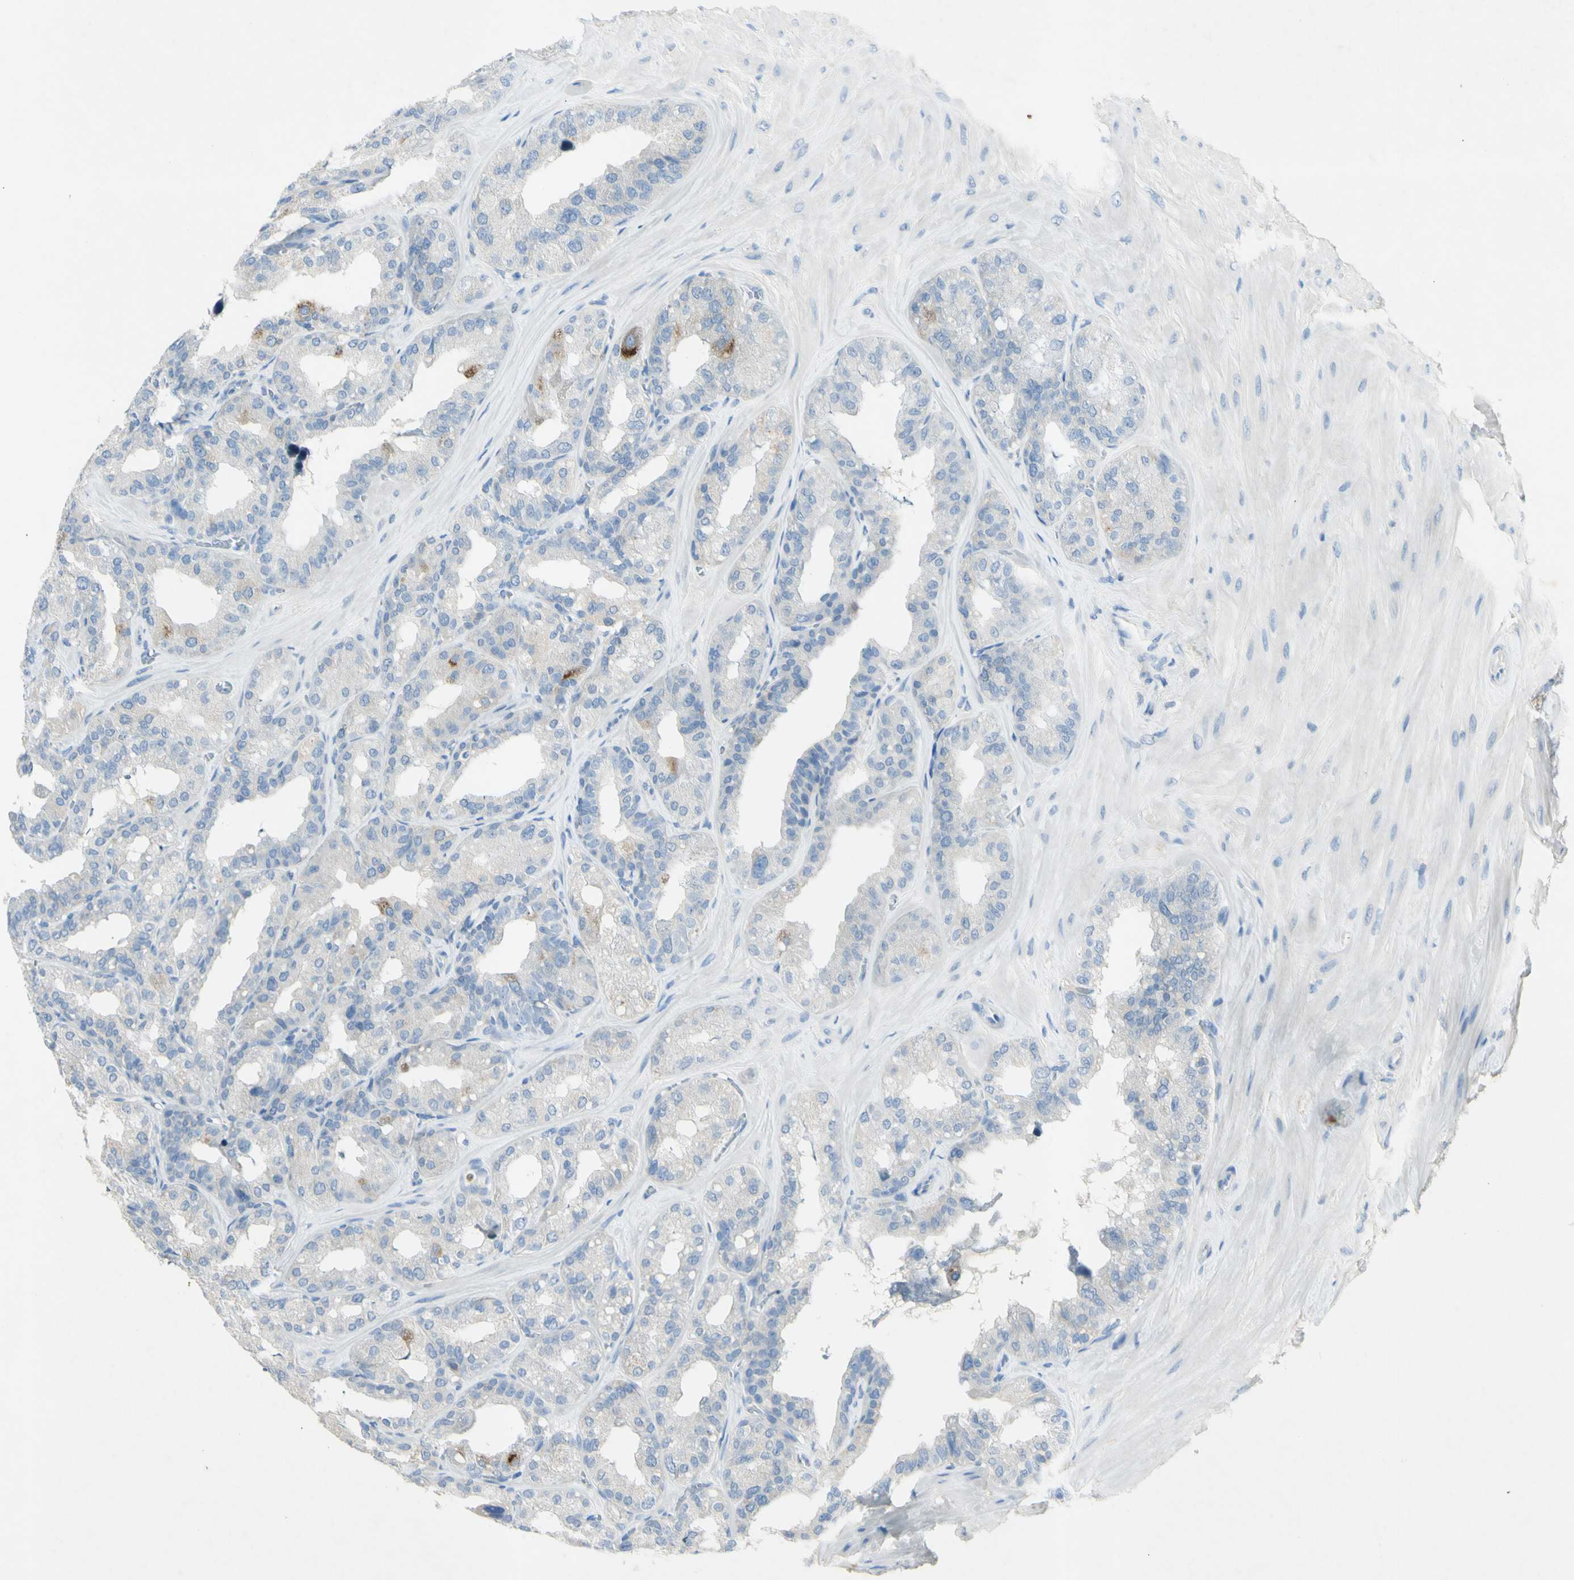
{"staining": {"intensity": "weak", "quantity": "25%-75%", "location": "cytoplasmic/membranous"}, "tissue": "seminal vesicle", "cell_type": "Glandular cells", "image_type": "normal", "snomed": [{"axis": "morphology", "description": "Normal tissue, NOS"}, {"axis": "topography", "description": "Prostate"}, {"axis": "topography", "description": "Seminal veicle"}], "caption": "Brown immunohistochemical staining in benign human seminal vesicle shows weak cytoplasmic/membranous expression in about 25%-75% of glandular cells.", "gene": "GDF15", "patient": {"sex": "male", "age": 51}}